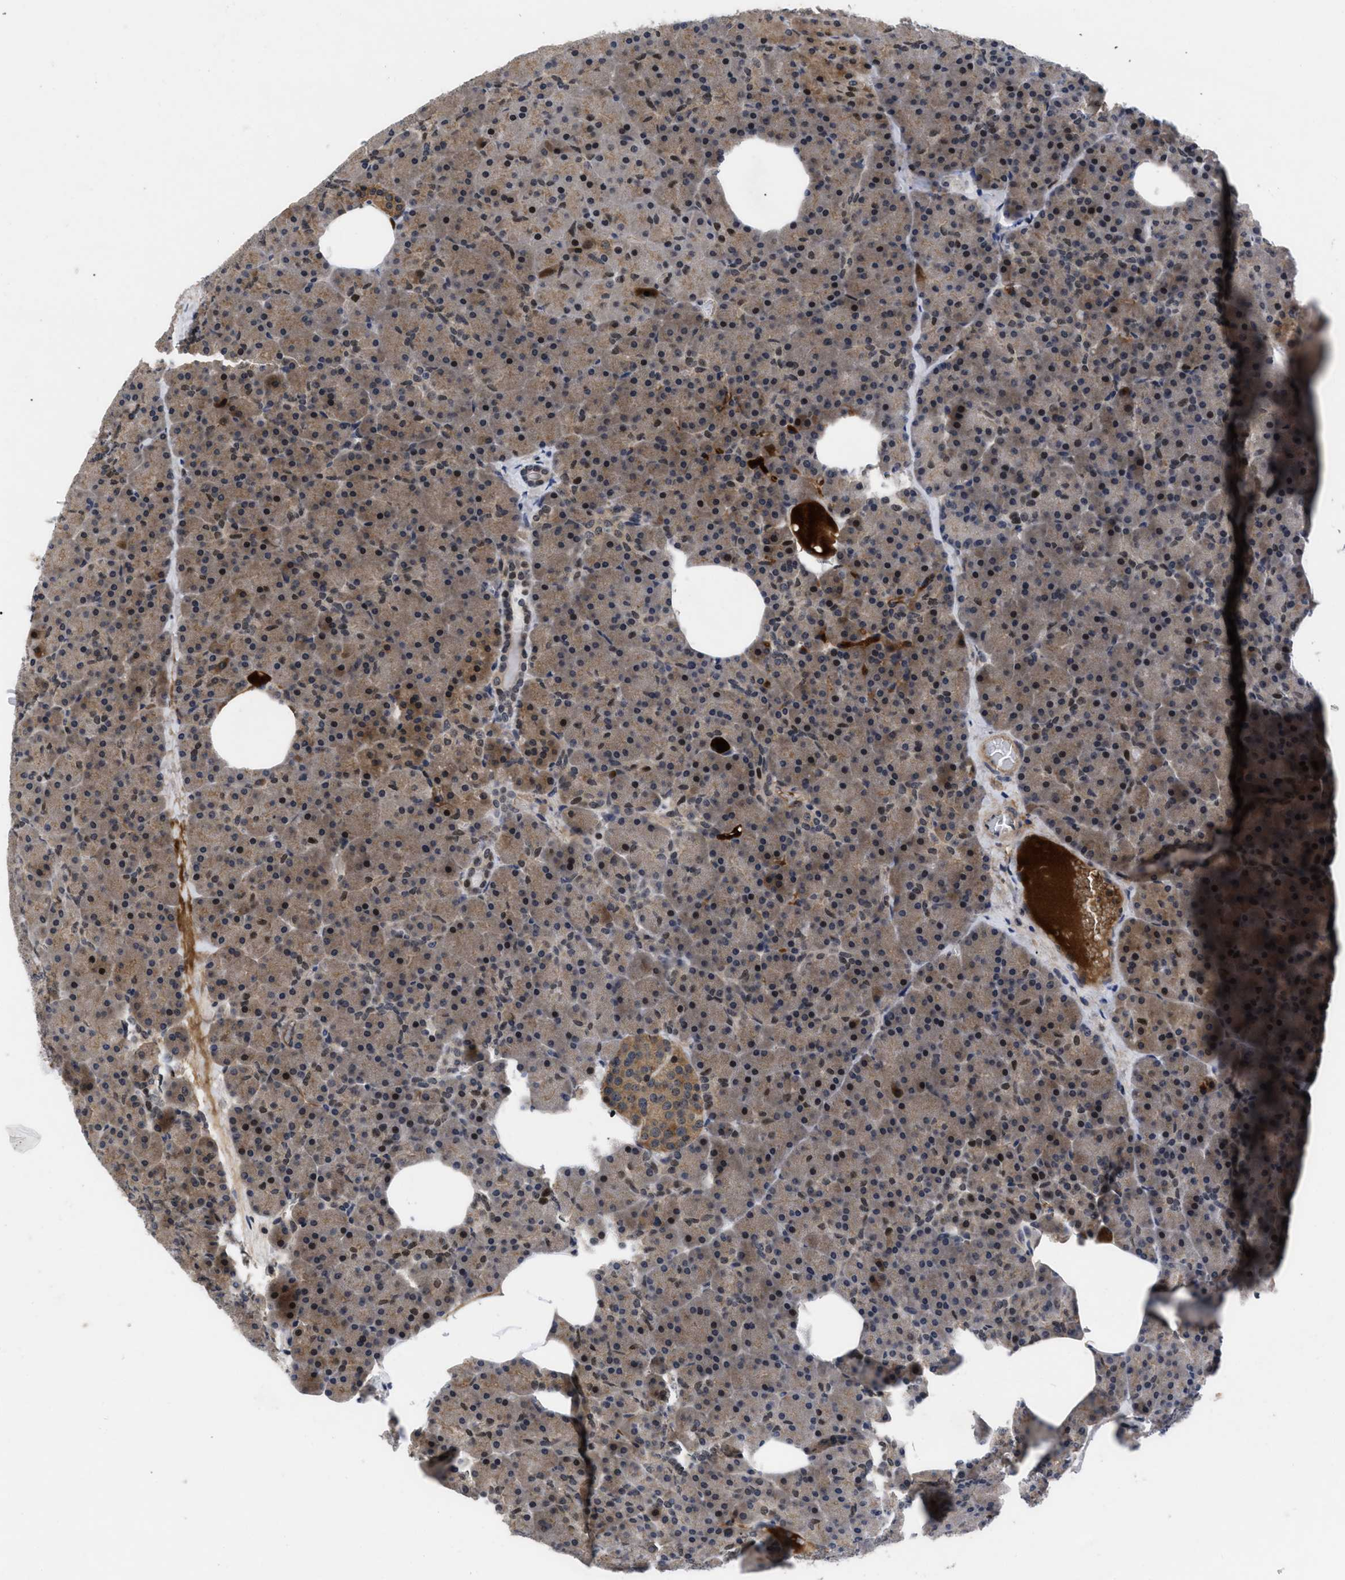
{"staining": {"intensity": "moderate", "quantity": ">75%", "location": "cytoplasmic/membranous,nuclear"}, "tissue": "pancreas", "cell_type": "Exocrine glandular cells", "image_type": "normal", "snomed": [{"axis": "morphology", "description": "Normal tissue, NOS"}, {"axis": "morphology", "description": "Carcinoid, malignant, NOS"}, {"axis": "topography", "description": "Pancreas"}], "caption": "High-power microscopy captured an immunohistochemistry micrograph of unremarkable pancreas, revealing moderate cytoplasmic/membranous,nuclear positivity in about >75% of exocrine glandular cells. The protein of interest is stained brown, and the nuclei are stained in blue (DAB IHC with brightfield microscopy, high magnification).", "gene": "FAM200A", "patient": {"sex": "female", "age": 35}}